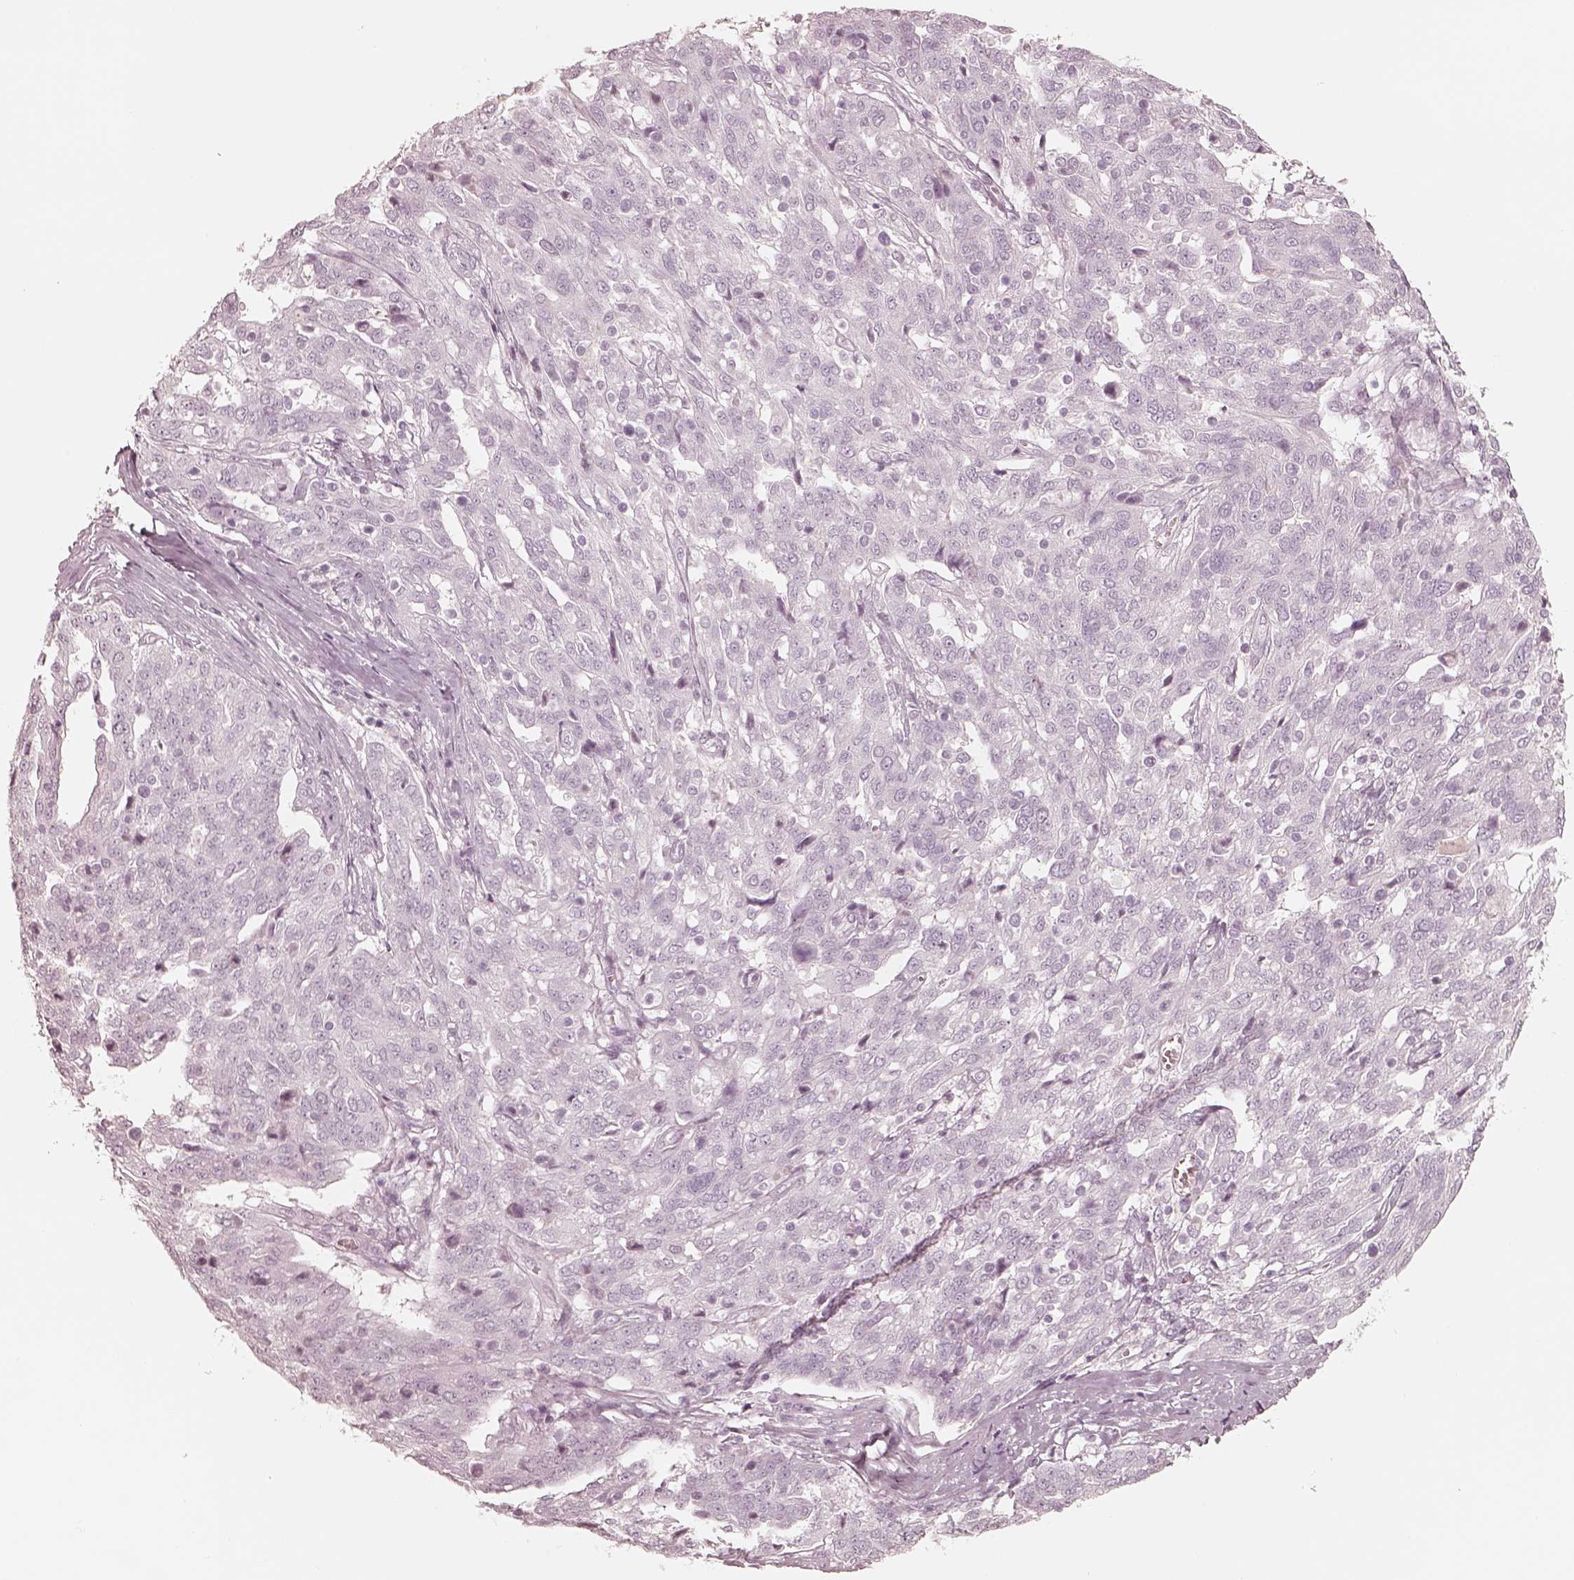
{"staining": {"intensity": "negative", "quantity": "none", "location": "none"}, "tissue": "ovarian cancer", "cell_type": "Tumor cells", "image_type": "cancer", "snomed": [{"axis": "morphology", "description": "Cystadenocarcinoma, serous, NOS"}, {"axis": "topography", "description": "Ovary"}], "caption": "This is an IHC image of ovarian cancer (serous cystadenocarcinoma). There is no expression in tumor cells.", "gene": "KRT82", "patient": {"sex": "female", "age": 67}}